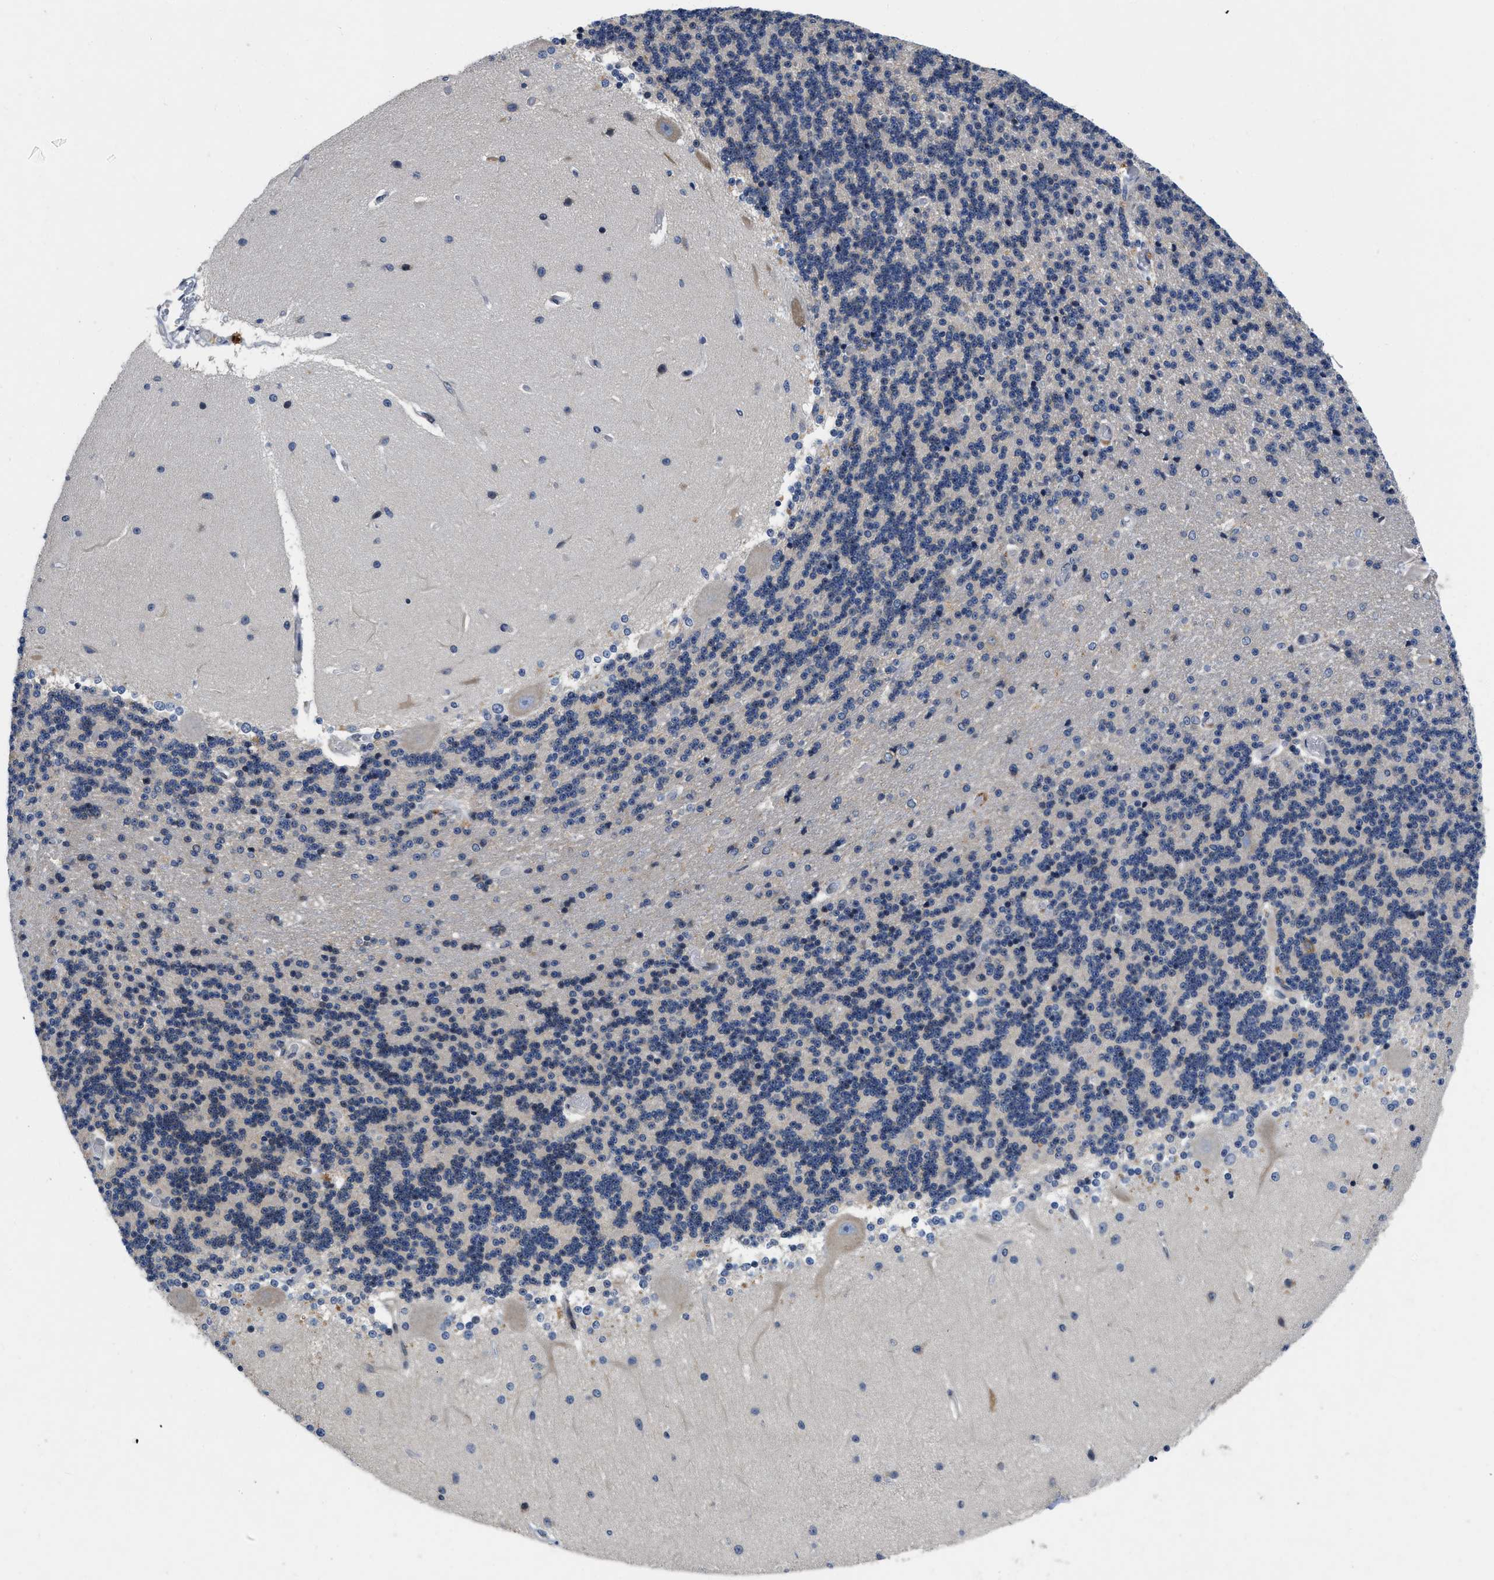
{"staining": {"intensity": "negative", "quantity": "none", "location": "none"}, "tissue": "cerebellum", "cell_type": "Cells in granular layer", "image_type": "normal", "snomed": [{"axis": "morphology", "description": "Normal tissue, NOS"}, {"axis": "topography", "description": "Cerebellum"}], "caption": "This is an IHC micrograph of unremarkable human cerebellum. There is no positivity in cells in granular layer.", "gene": "VIP", "patient": {"sex": "female", "age": 54}}